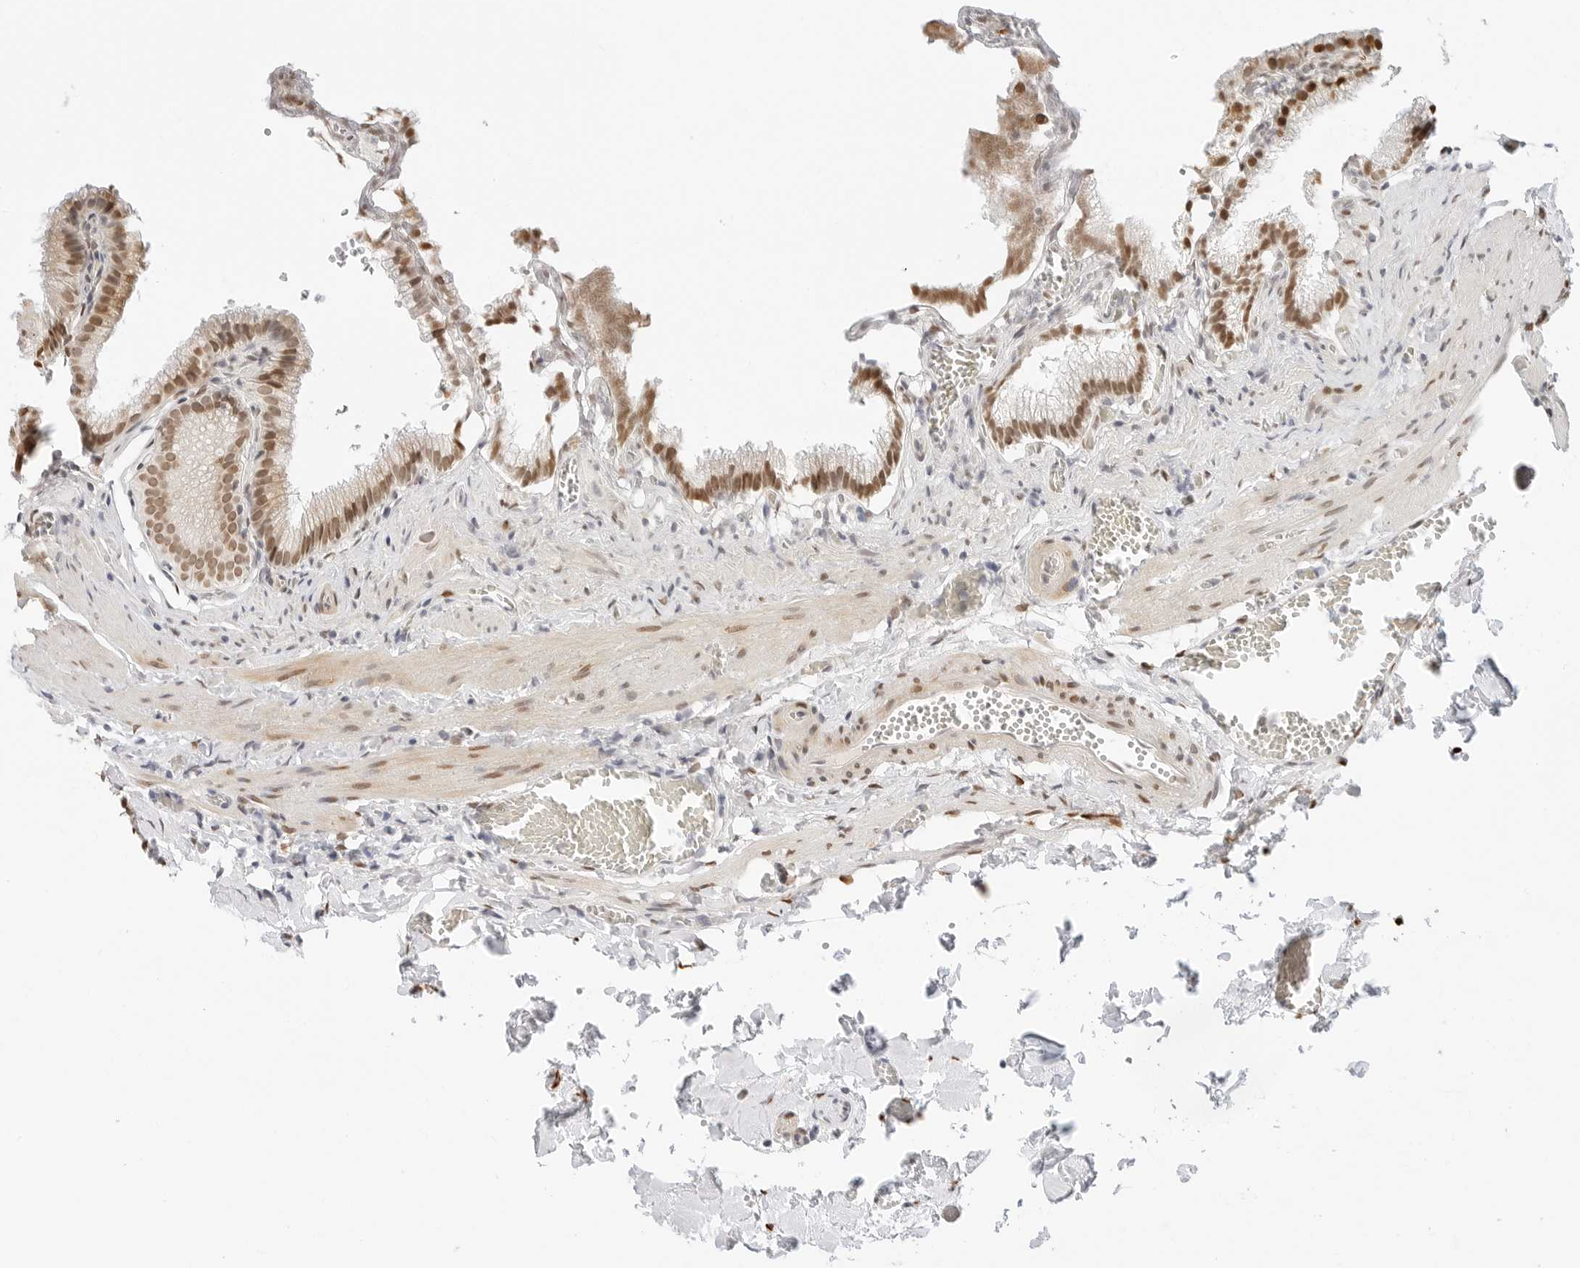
{"staining": {"intensity": "moderate", "quantity": ">75%", "location": "nuclear"}, "tissue": "gallbladder", "cell_type": "Glandular cells", "image_type": "normal", "snomed": [{"axis": "morphology", "description": "Normal tissue, NOS"}, {"axis": "topography", "description": "Gallbladder"}], "caption": "Glandular cells show moderate nuclear positivity in about >75% of cells in normal gallbladder.", "gene": "SPIDR", "patient": {"sex": "male", "age": 38}}